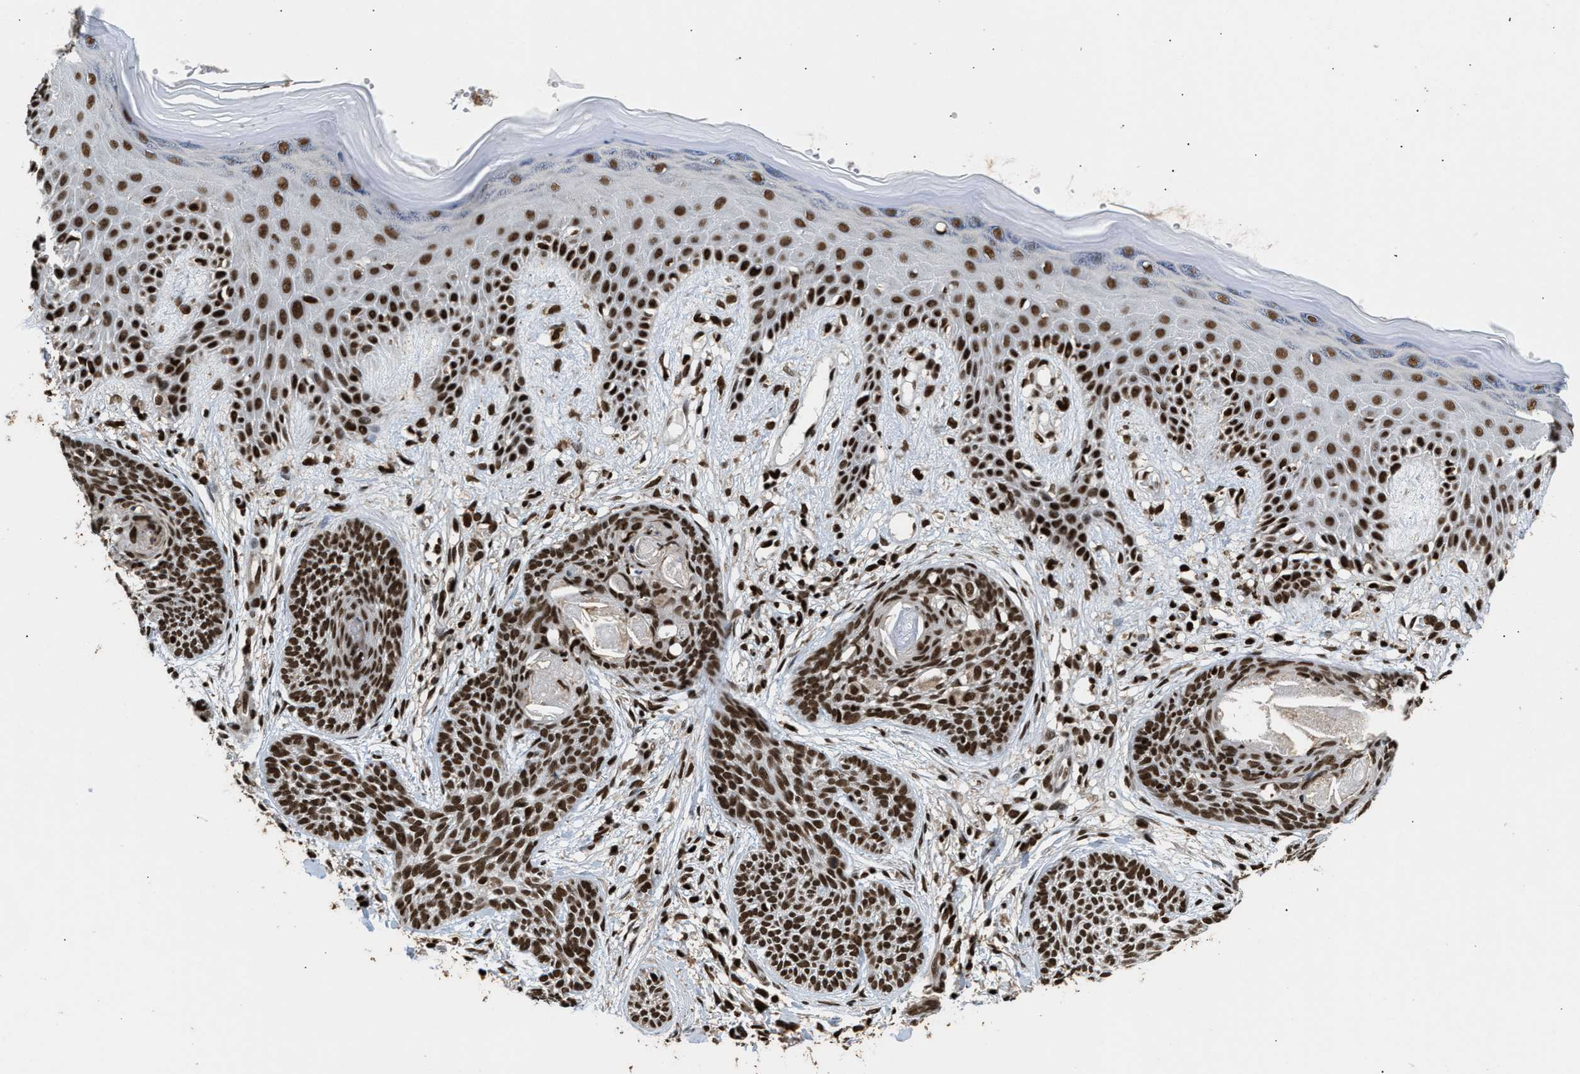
{"staining": {"intensity": "strong", "quantity": ">75%", "location": "nuclear"}, "tissue": "skin cancer", "cell_type": "Tumor cells", "image_type": "cancer", "snomed": [{"axis": "morphology", "description": "Basal cell carcinoma"}, {"axis": "topography", "description": "Skin"}], "caption": "There is high levels of strong nuclear positivity in tumor cells of basal cell carcinoma (skin), as demonstrated by immunohistochemical staining (brown color).", "gene": "RAD21", "patient": {"sex": "female", "age": 59}}